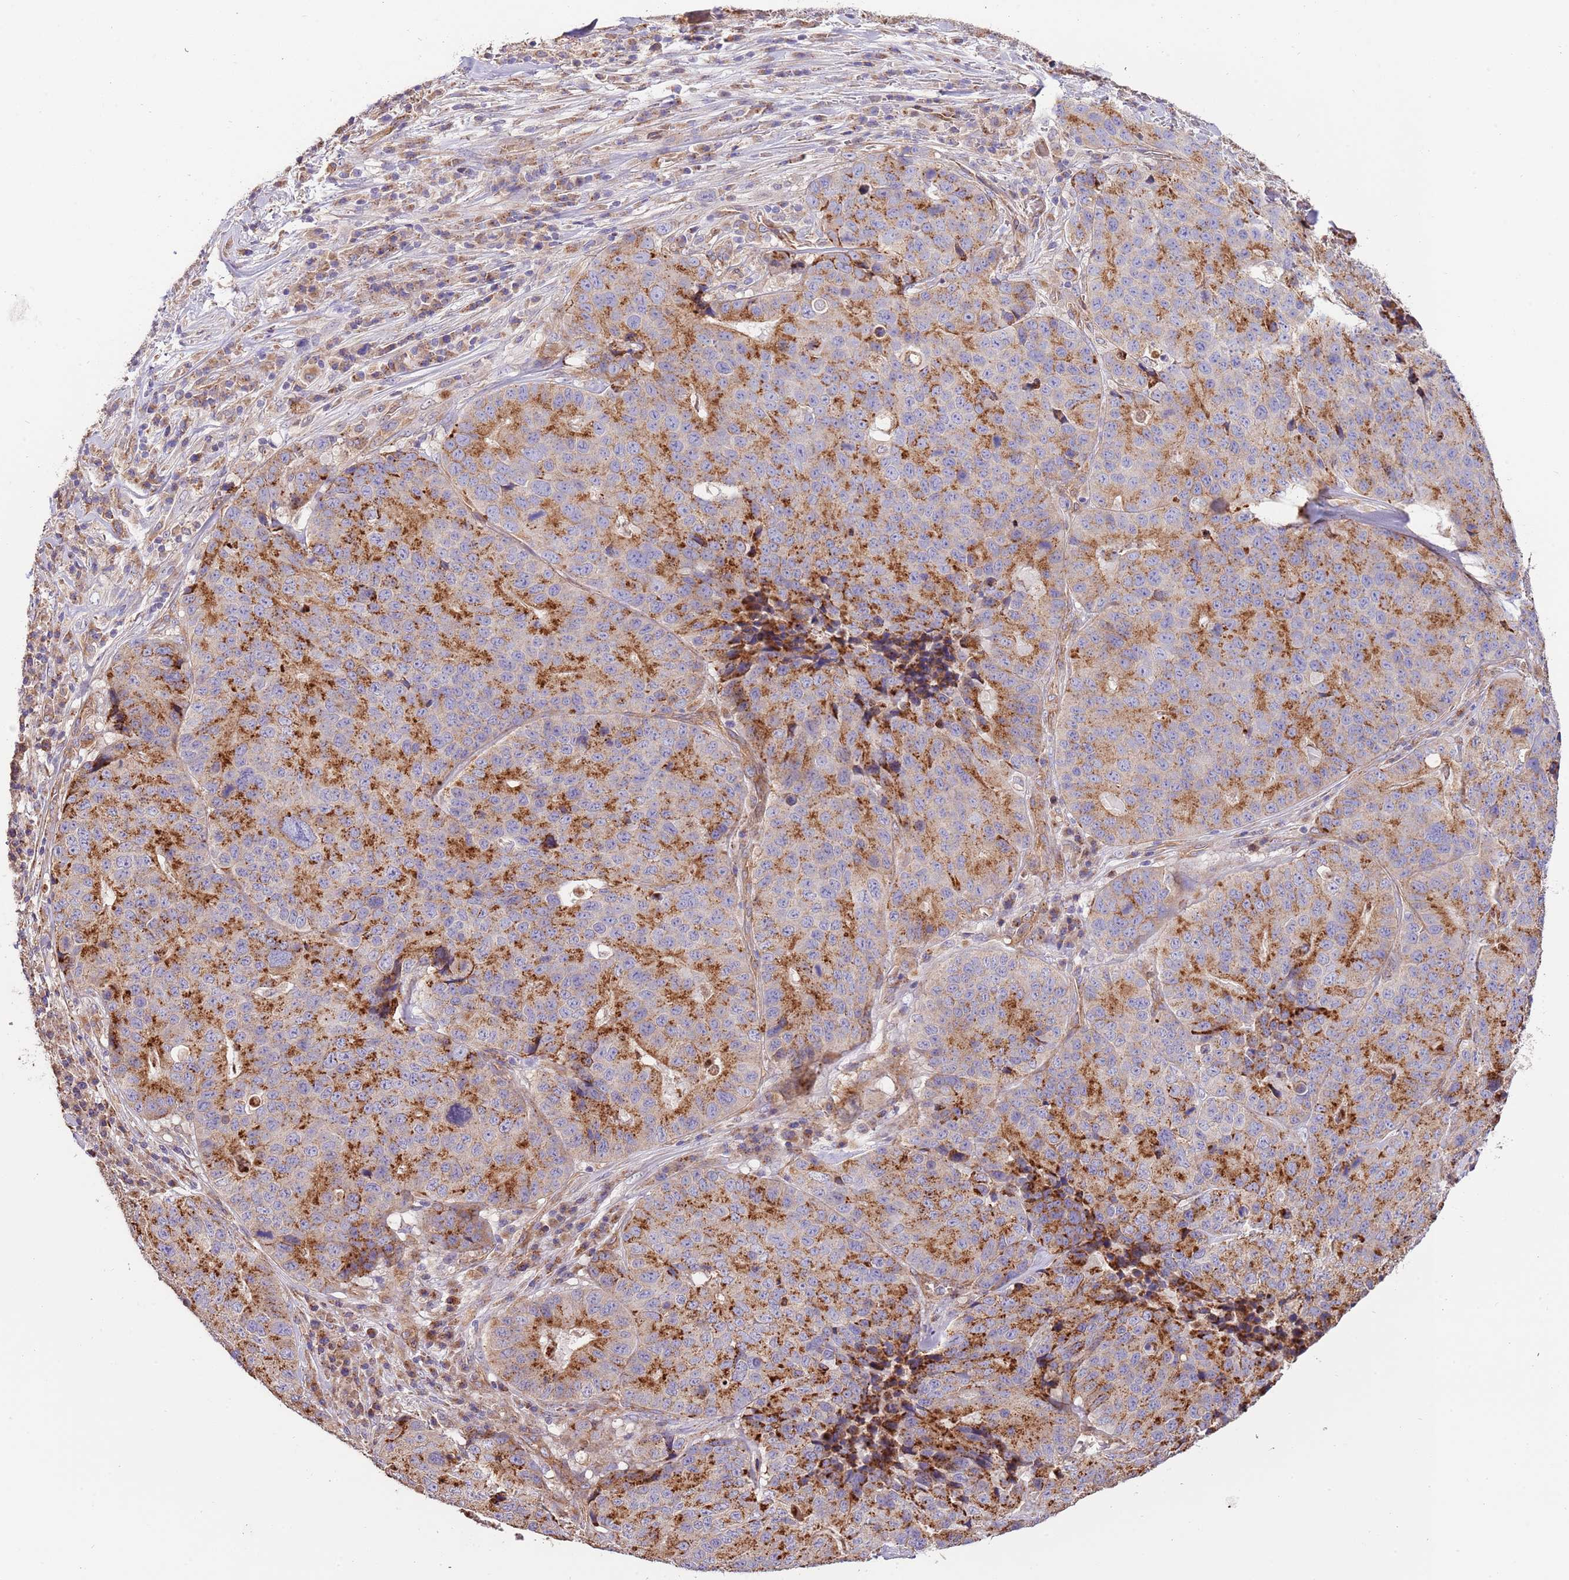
{"staining": {"intensity": "moderate", "quantity": "25%-75%", "location": "cytoplasmic/membranous"}, "tissue": "stomach cancer", "cell_type": "Tumor cells", "image_type": "cancer", "snomed": [{"axis": "morphology", "description": "Adenocarcinoma, NOS"}, {"axis": "topography", "description": "Stomach"}], "caption": "This image reveals stomach cancer stained with IHC to label a protein in brown. The cytoplasmic/membranous of tumor cells show moderate positivity for the protein. Nuclei are counter-stained blue.", "gene": "DOCK6", "patient": {"sex": "male", "age": 71}}